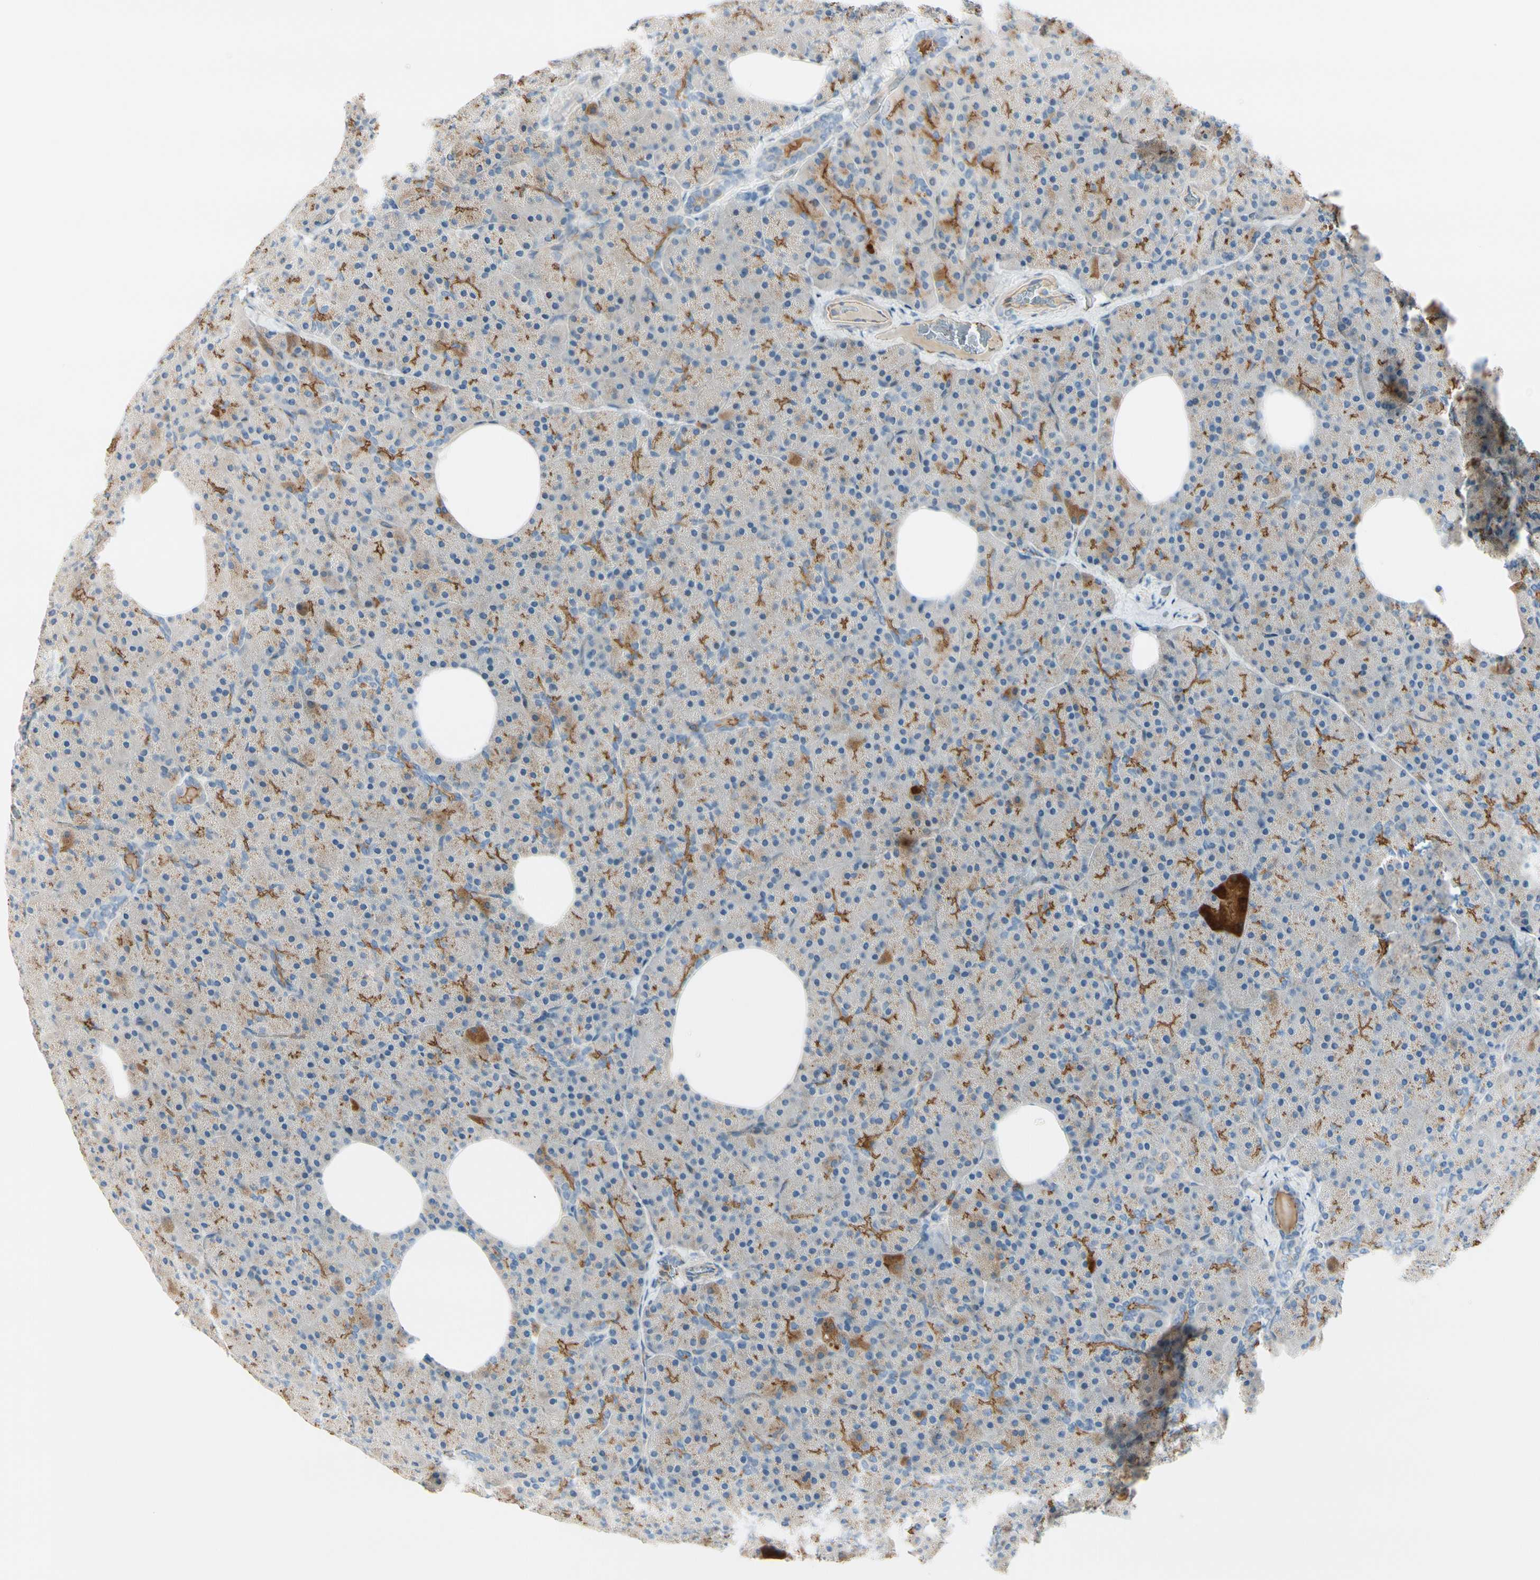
{"staining": {"intensity": "moderate", "quantity": "25%-75%", "location": "cytoplasmic/membranous"}, "tissue": "pancreas", "cell_type": "Exocrine glandular cells", "image_type": "normal", "snomed": [{"axis": "morphology", "description": "Normal tissue, NOS"}, {"axis": "topography", "description": "Pancreas"}], "caption": "Brown immunohistochemical staining in normal pancreas reveals moderate cytoplasmic/membranous positivity in approximately 25%-75% of exocrine glandular cells. (DAB (3,3'-diaminobenzidine) = brown stain, brightfield microscopy at high magnification).", "gene": "TJP1", "patient": {"sex": "female", "age": 35}}